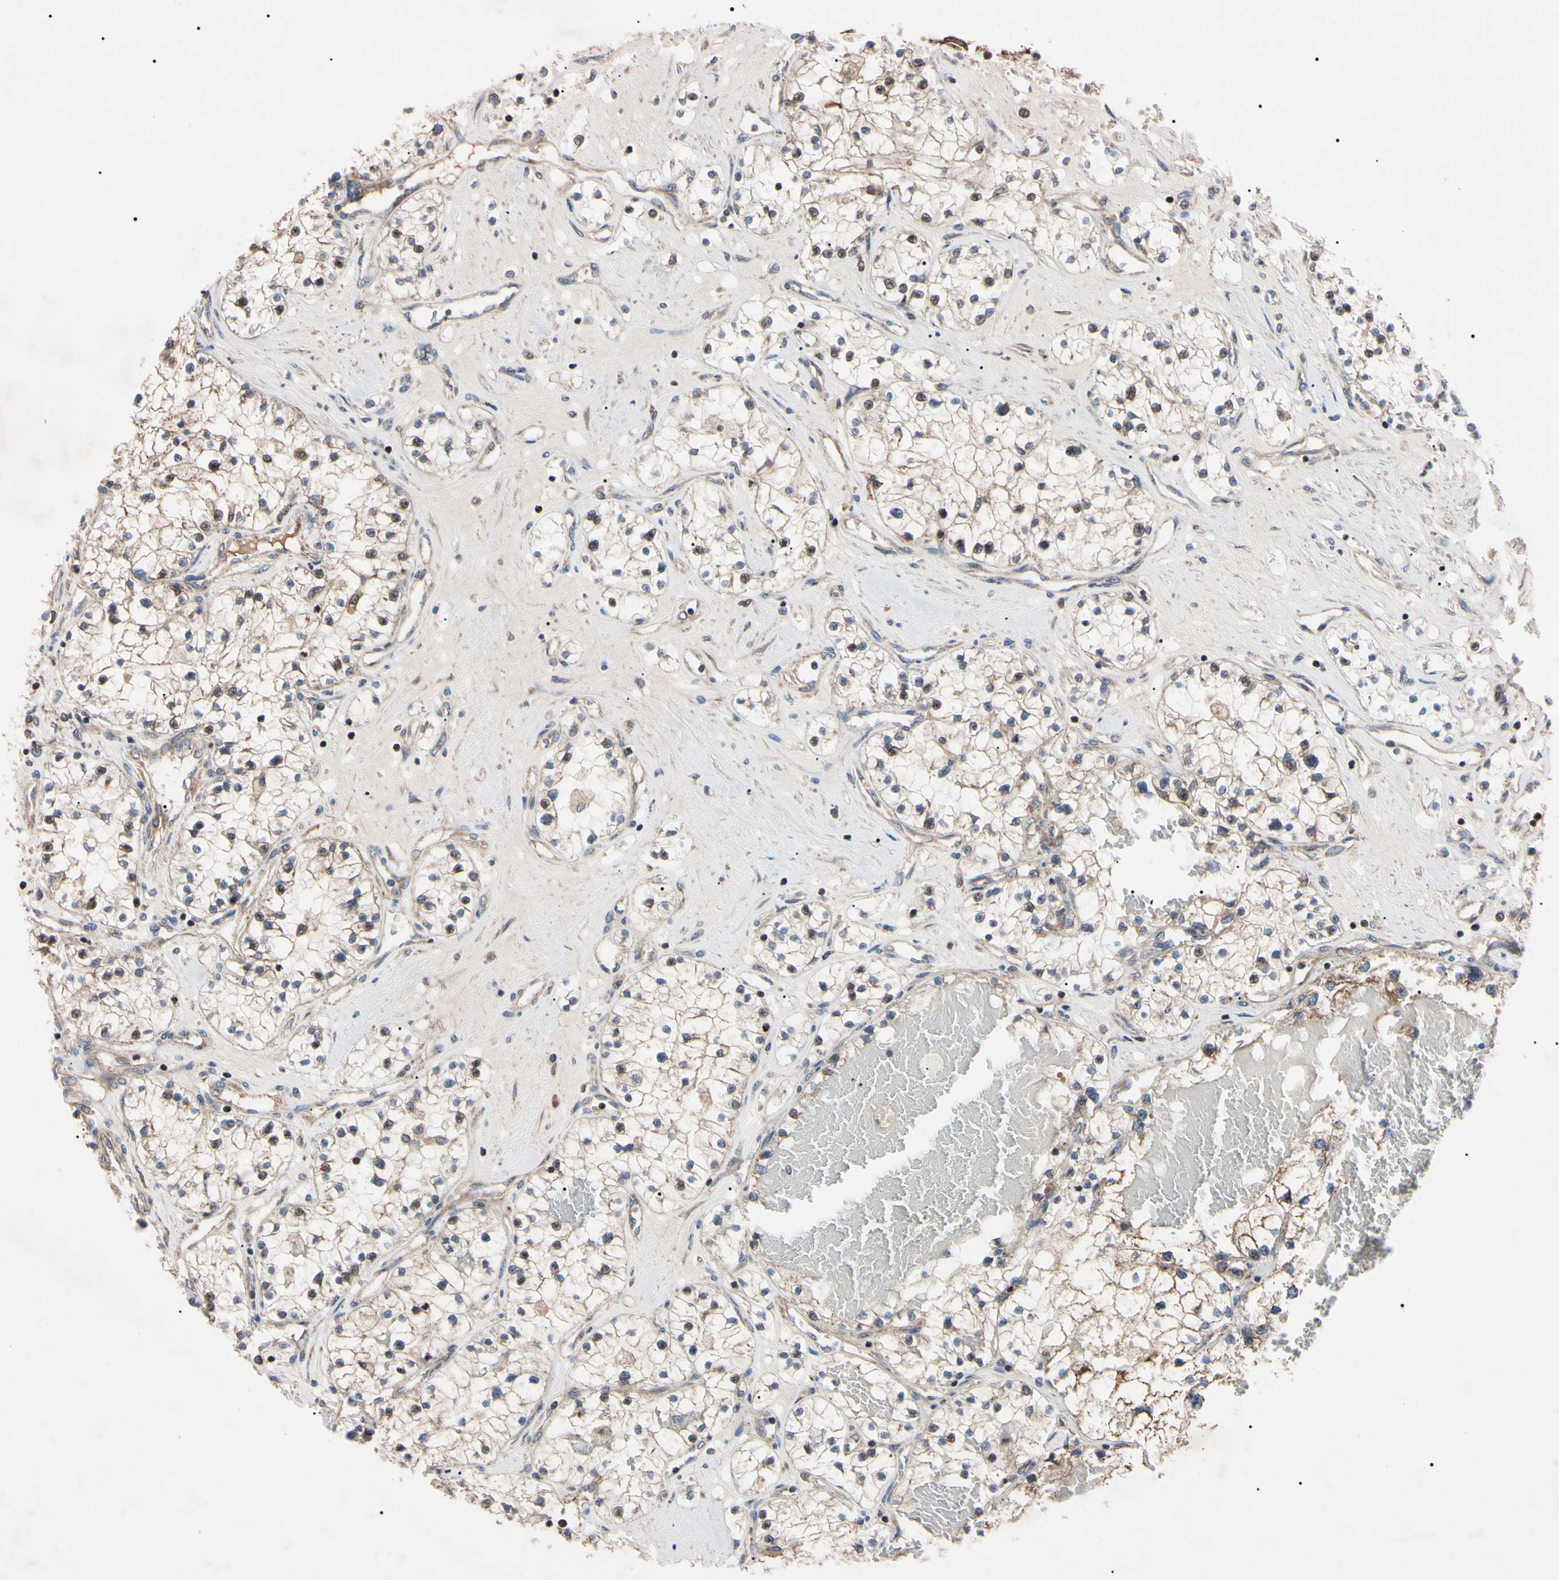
{"staining": {"intensity": "negative", "quantity": "none", "location": "none"}, "tissue": "renal cancer", "cell_type": "Tumor cells", "image_type": "cancer", "snomed": [{"axis": "morphology", "description": "Adenocarcinoma, NOS"}, {"axis": "topography", "description": "Kidney"}], "caption": "Renal cancer stained for a protein using IHC exhibits no positivity tumor cells.", "gene": "TNFRSF1A", "patient": {"sex": "male", "age": 68}}